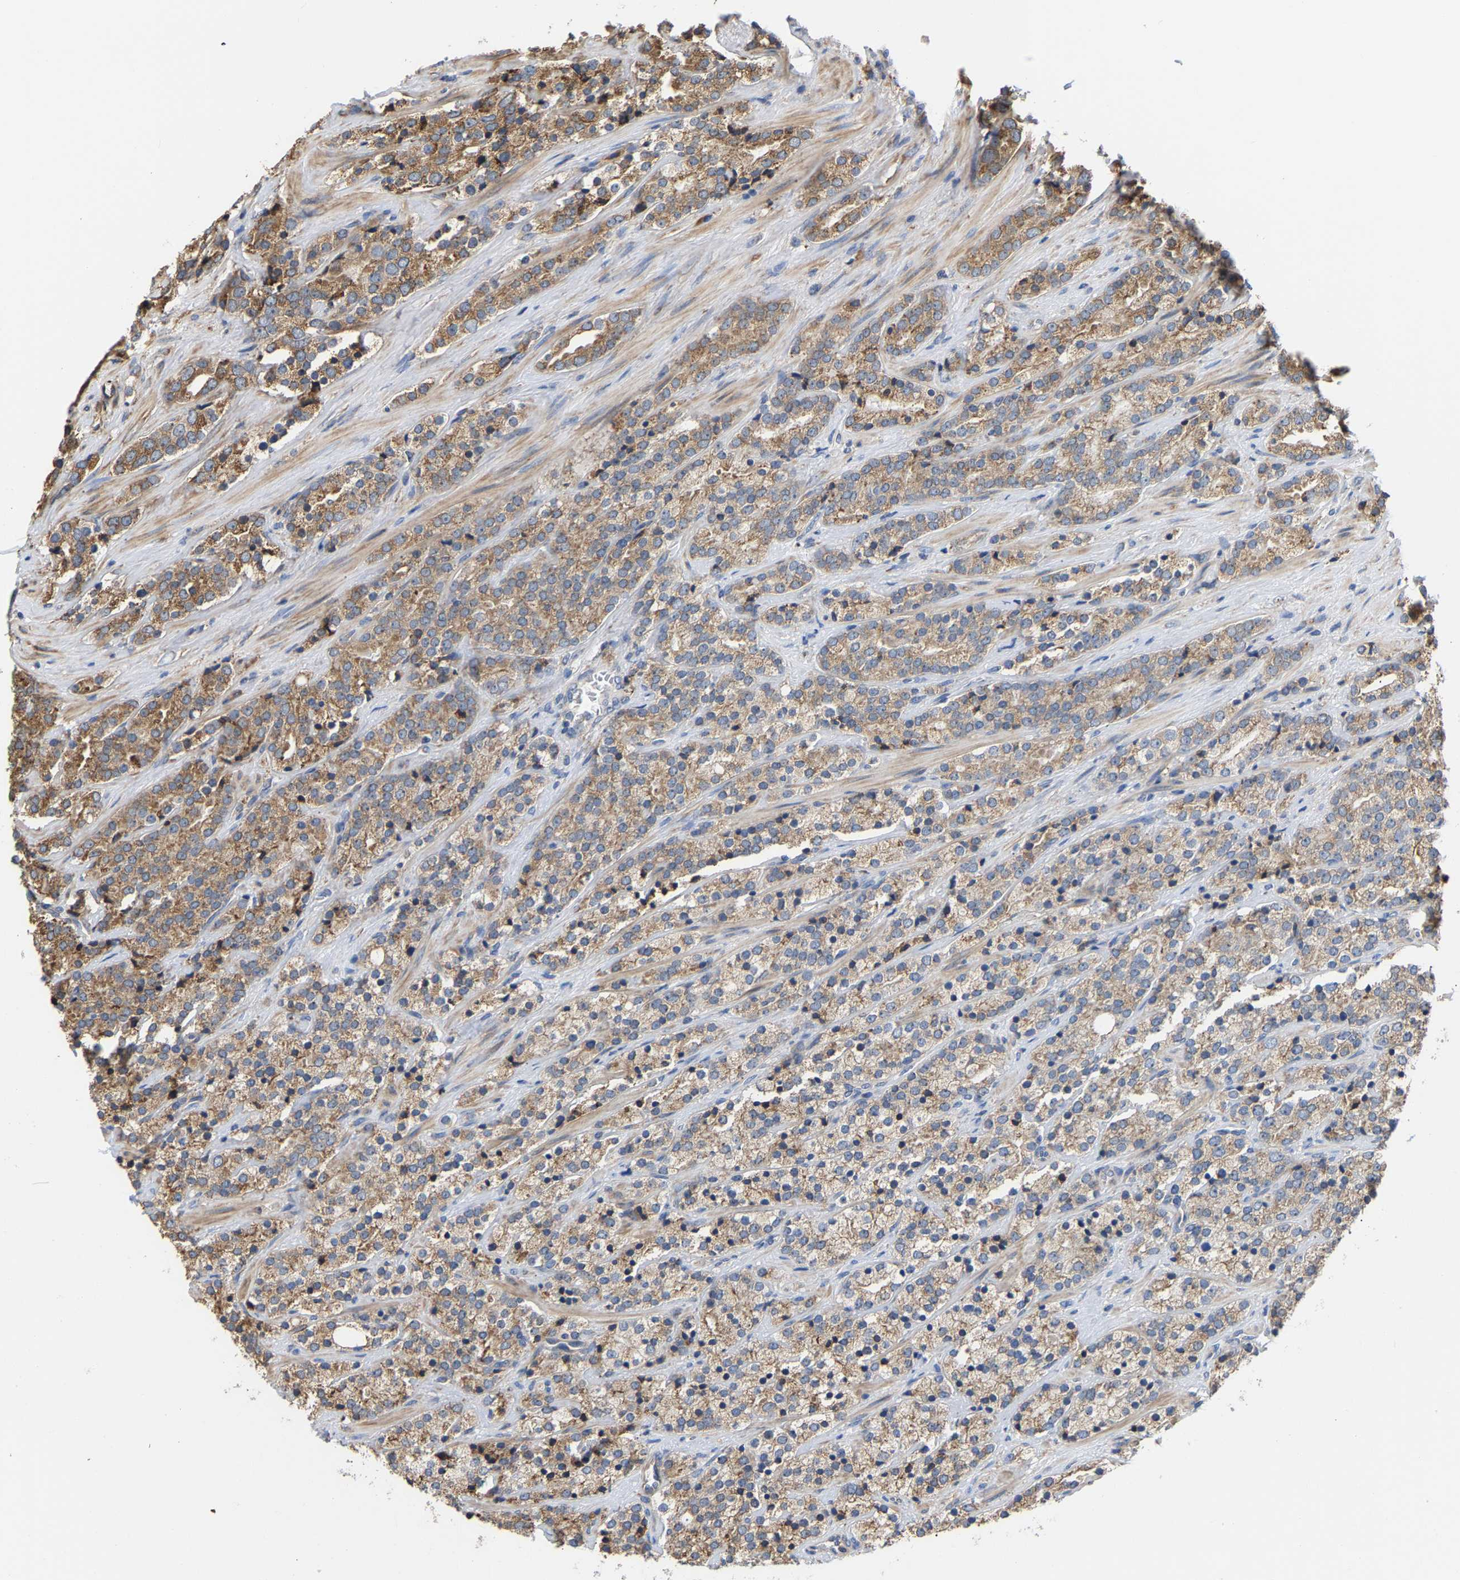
{"staining": {"intensity": "moderate", "quantity": ">75%", "location": "cytoplasmic/membranous"}, "tissue": "prostate cancer", "cell_type": "Tumor cells", "image_type": "cancer", "snomed": [{"axis": "morphology", "description": "Adenocarcinoma, High grade"}, {"axis": "topography", "description": "Prostate"}], "caption": "An immunohistochemistry (IHC) histopathology image of neoplastic tissue is shown. Protein staining in brown shows moderate cytoplasmic/membranous positivity in high-grade adenocarcinoma (prostate) within tumor cells.", "gene": "ARAP1", "patient": {"sex": "male", "age": 71}}